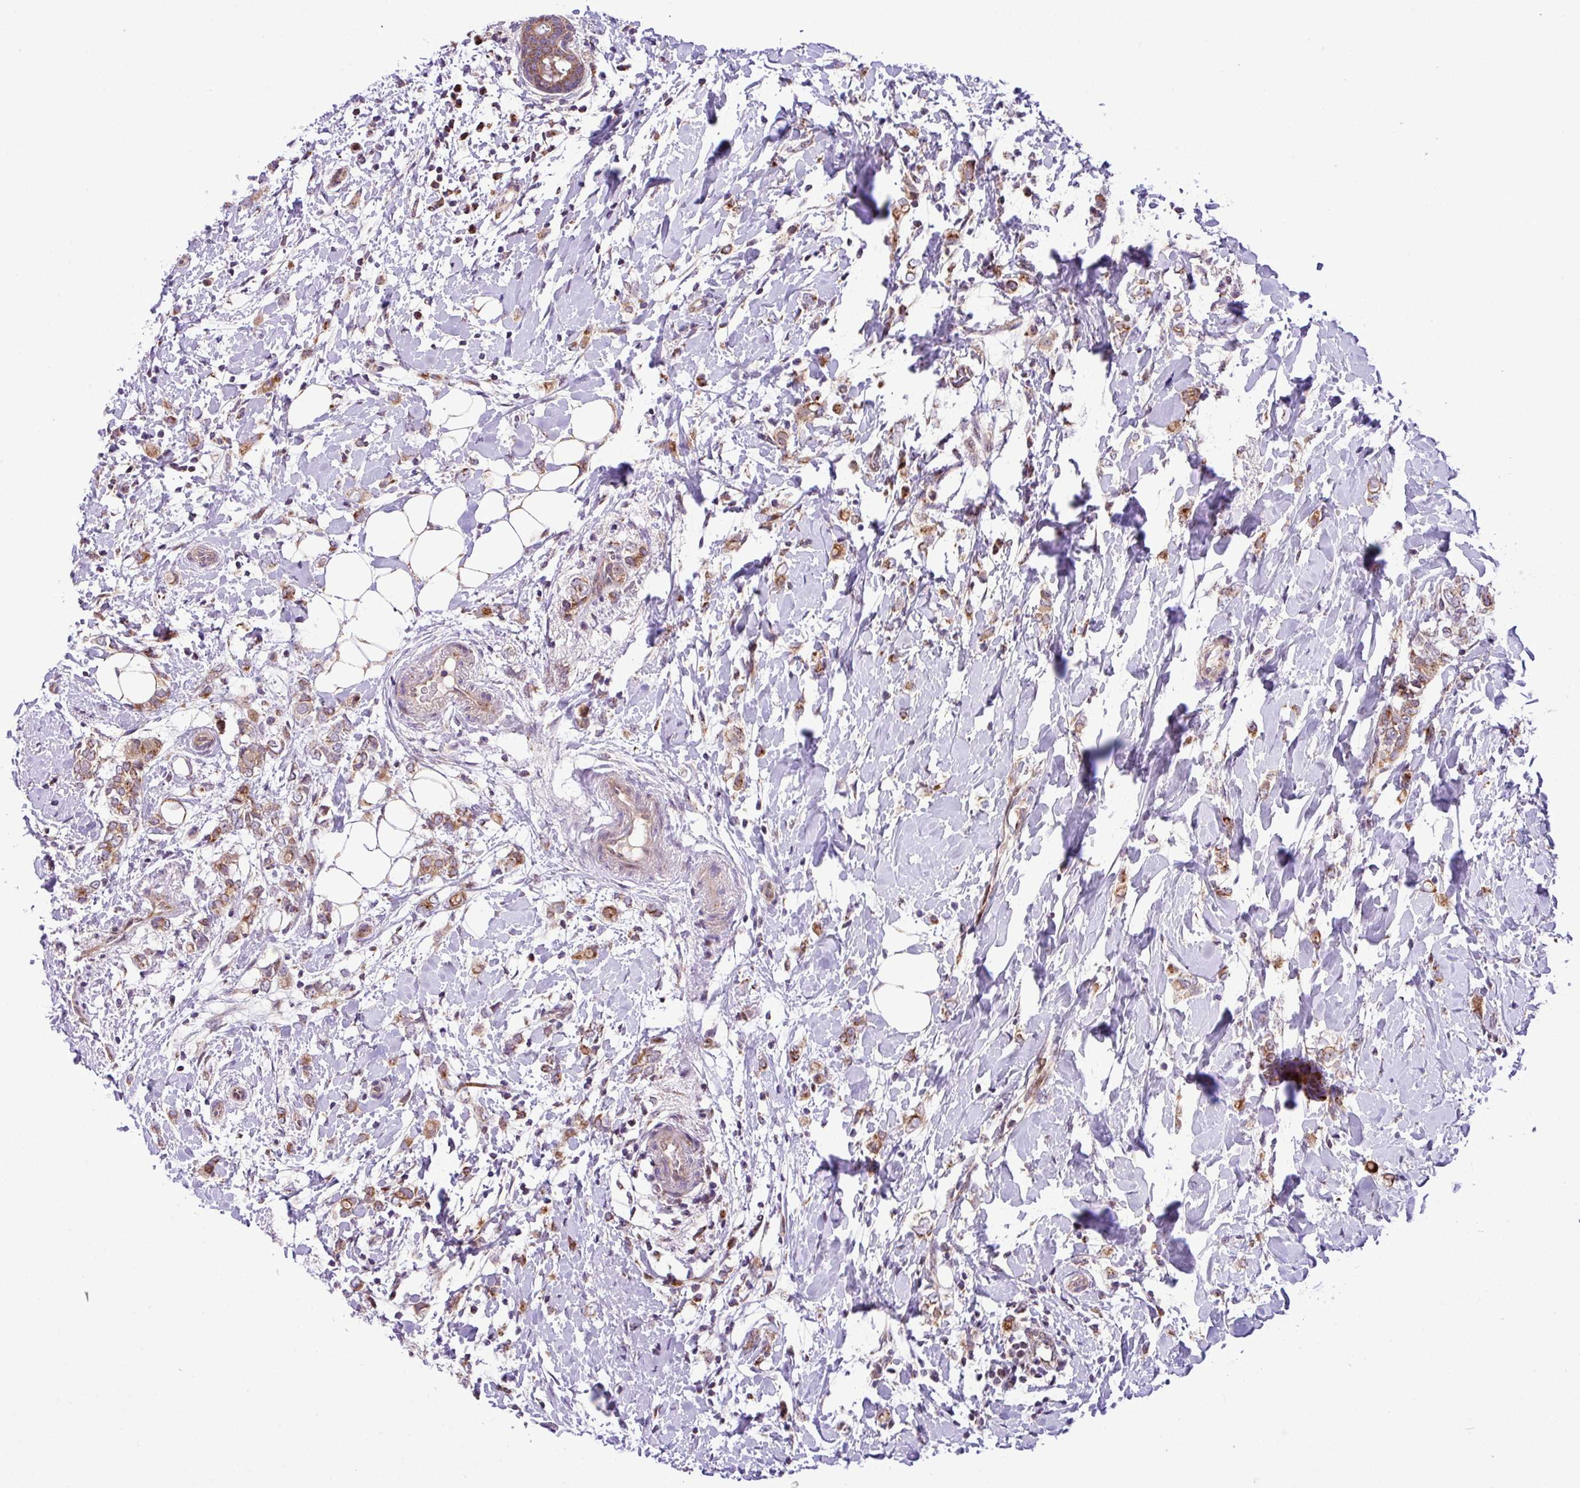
{"staining": {"intensity": "moderate", "quantity": ">75%", "location": "cytoplasmic/membranous"}, "tissue": "breast cancer", "cell_type": "Tumor cells", "image_type": "cancer", "snomed": [{"axis": "morphology", "description": "Normal tissue, NOS"}, {"axis": "morphology", "description": "Lobular carcinoma"}, {"axis": "topography", "description": "Breast"}], "caption": "Breast cancer (lobular carcinoma) stained for a protein demonstrates moderate cytoplasmic/membranous positivity in tumor cells. (Brightfield microscopy of DAB IHC at high magnification).", "gene": "B3GNT9", "patient": {"sex": "female", "age": 47}}